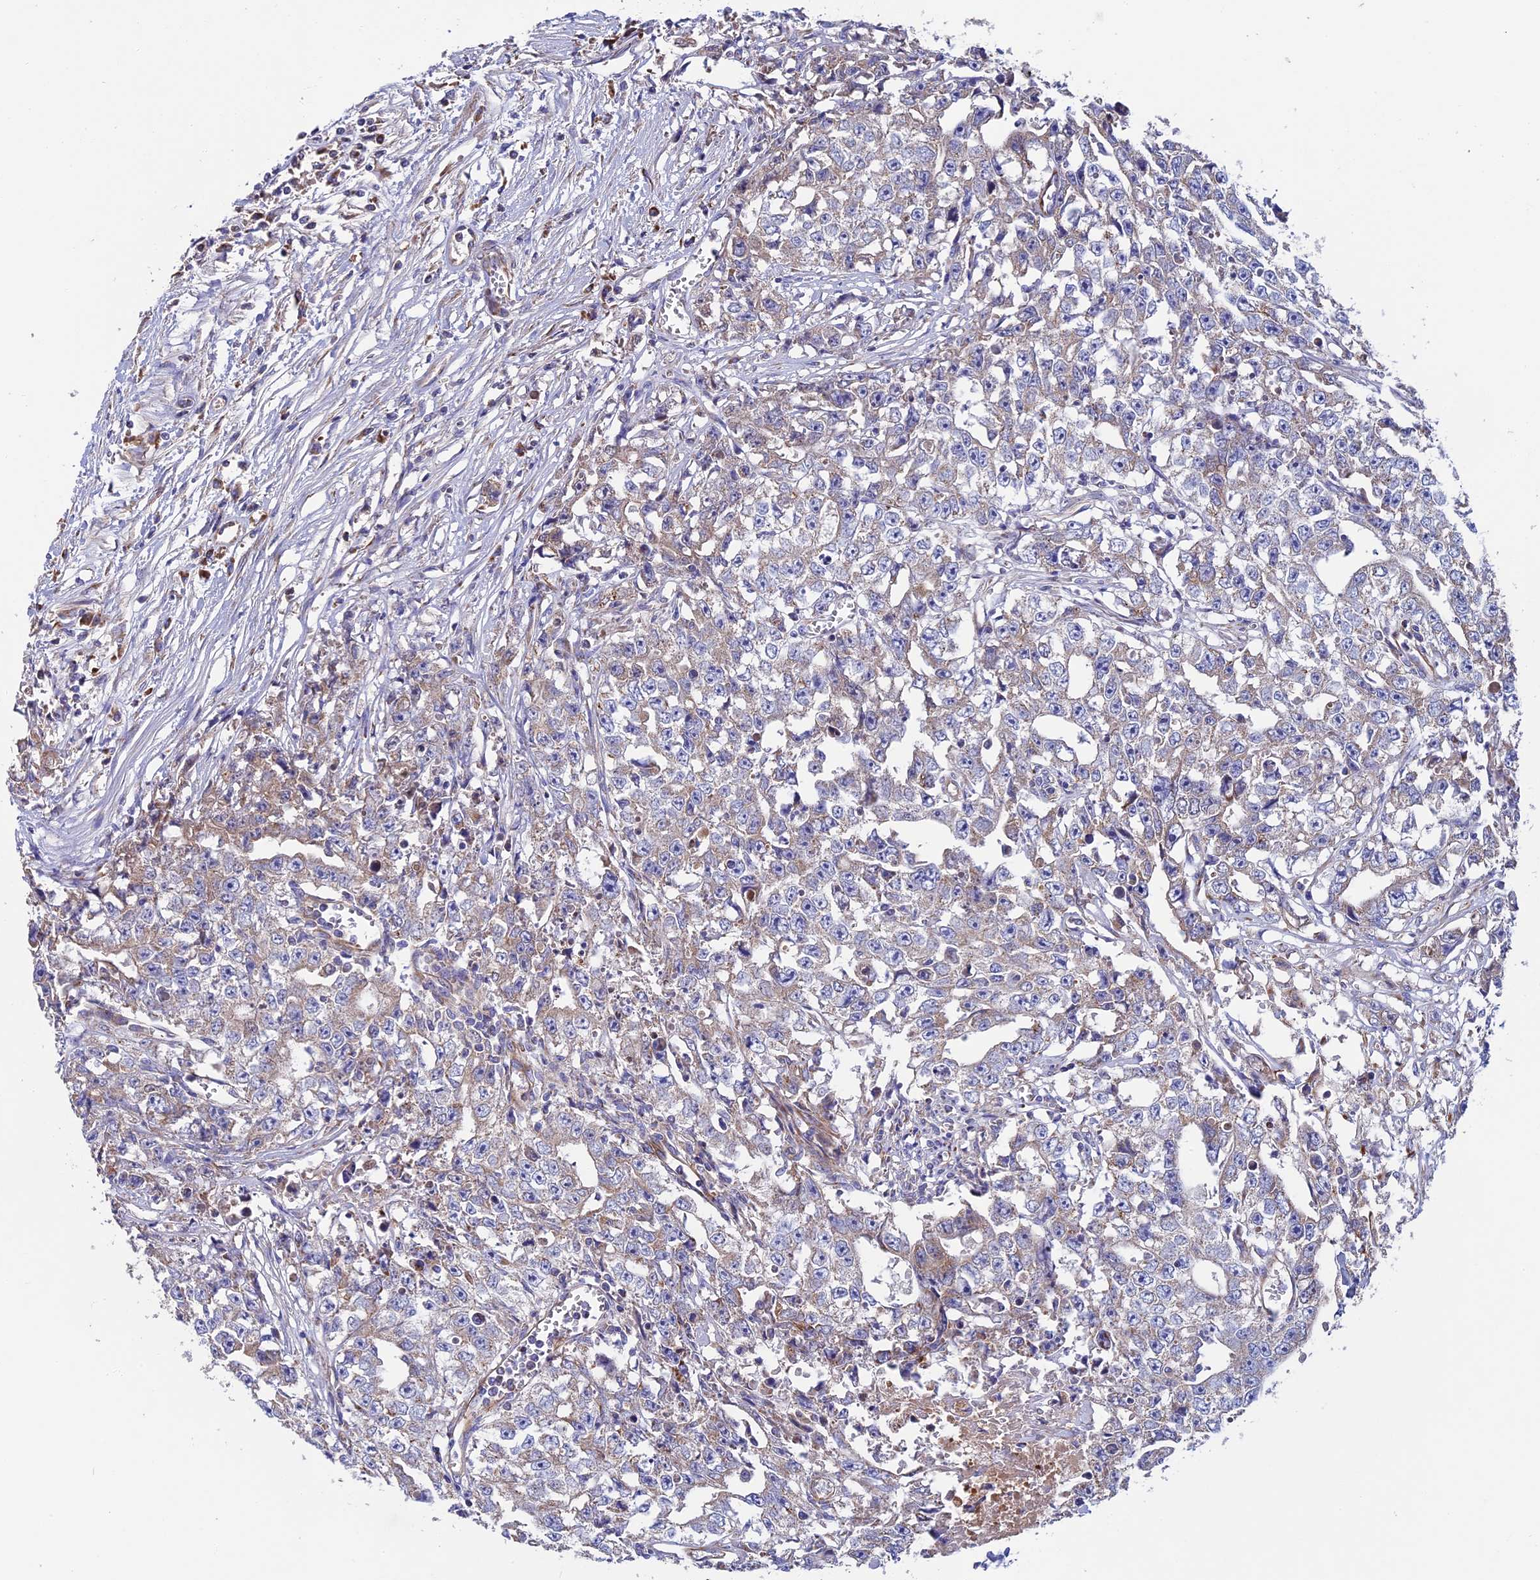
{"staining": {"intensity": "weak", "quantity": "25%-75%", "location": "cytoplasmic/membranous"}, "tissue": "testis cancer", "cell_type": "Tumor cells", "image_type": "cancer", "snomed": [{"axis": "morphology", "description": "Seminoma, NOS"}, {"axis": "morphology", "description": "Carcinoma, Embryonal, NOS"}, {"axis": "topography", "description": "Testis"}], "caption": "The histopathology image shows staining of seminoma (testis), revealing weak cytoplasmic/membranous protein expression (brown color) within tumor cells.", "gene": "SLC15A5", "patient": {"sex": "male", "age": 43}}